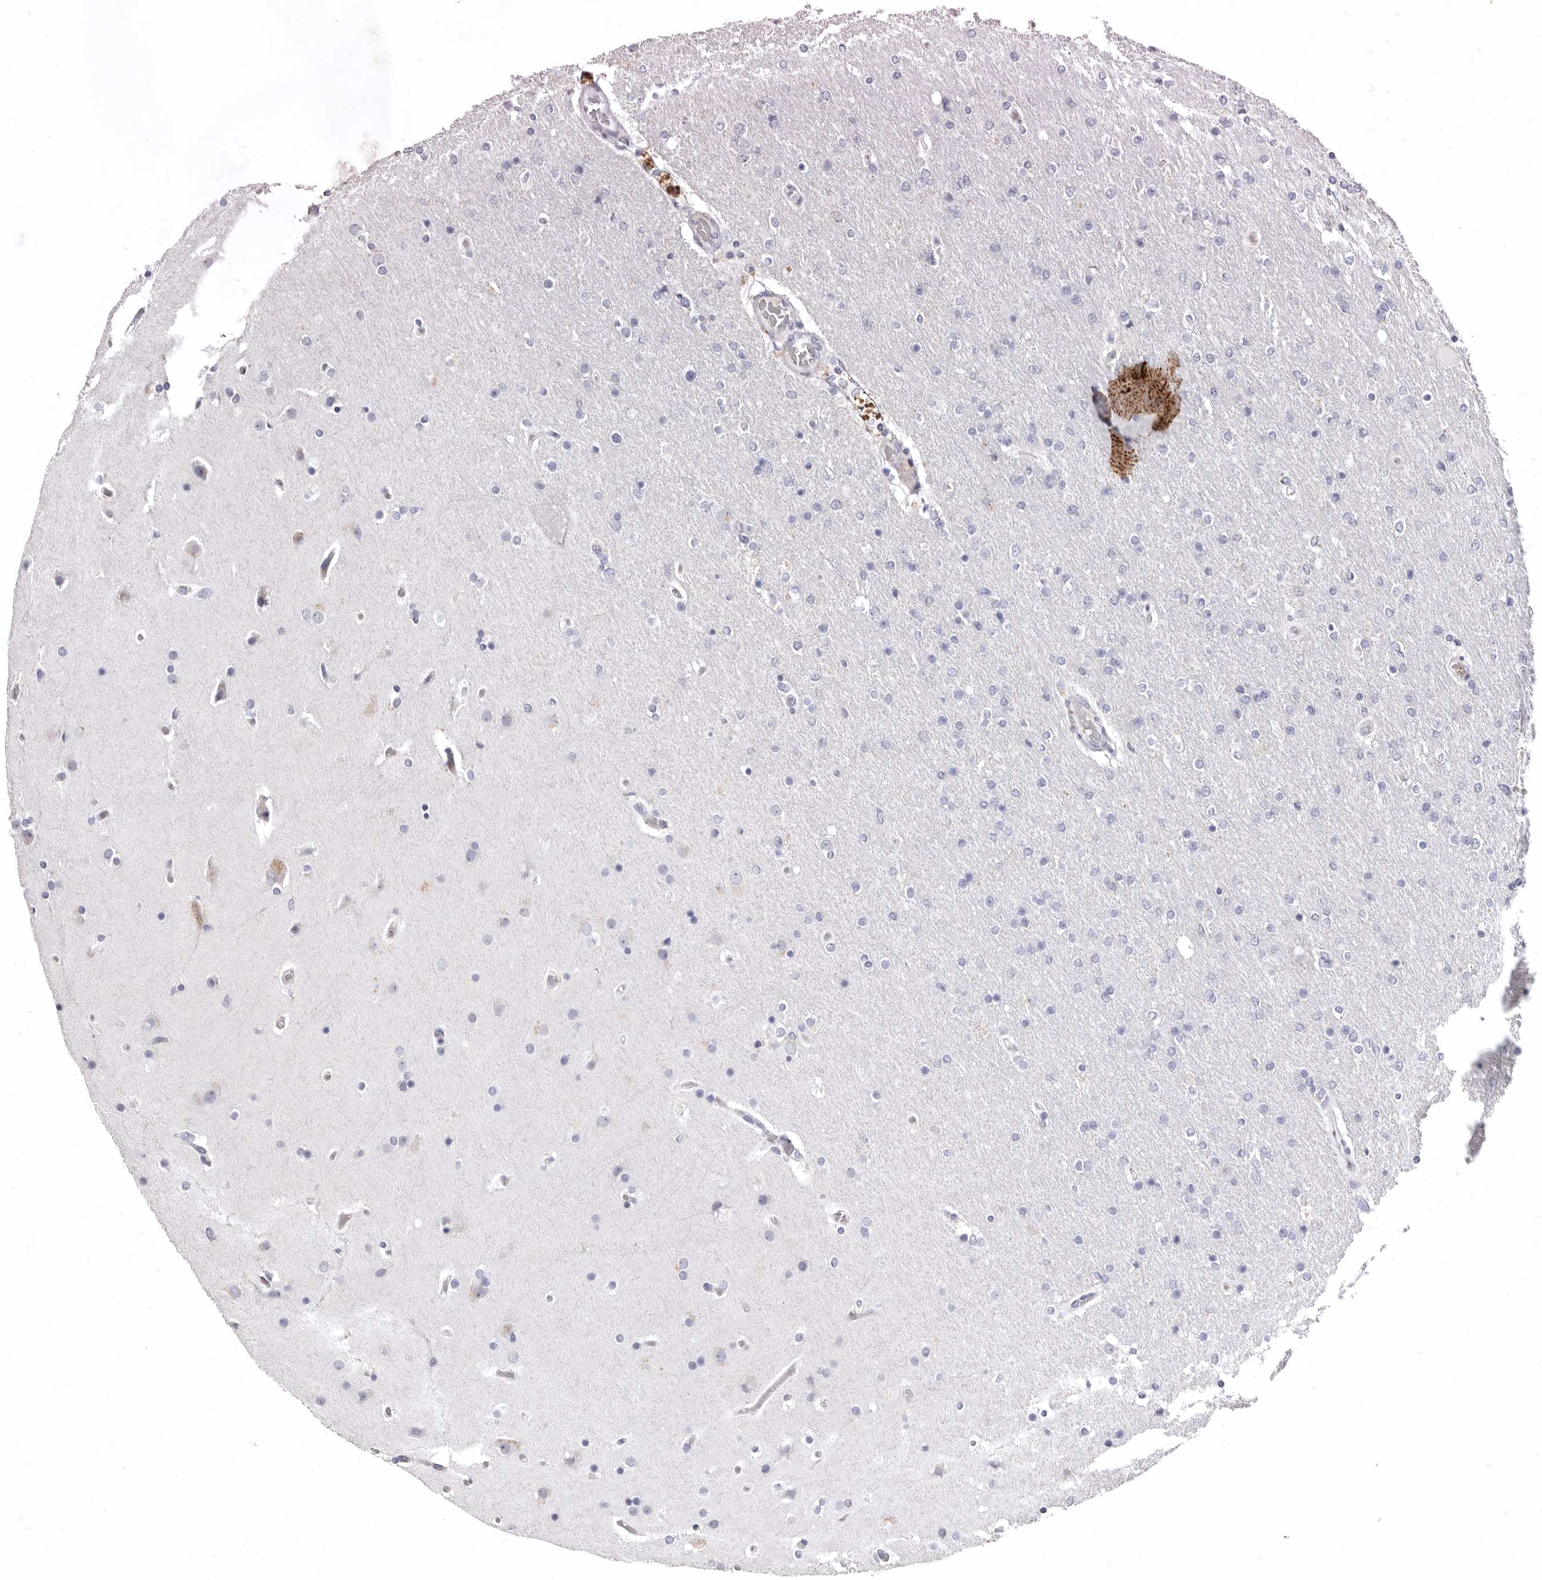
{"staining": {"intensity": "negative", "quantity": "none", "location": "none"}, "tissue": "glioma", "cell_type": "Tumor cells", "image_type": "cancer", "snomed": [{"axis": "morphology", "description": "Glioma, malignant, High grade"}, {"axis": "topography", "description": "Cerebral cortex"}], "caption": "Tumor cells show no significant staining in malignant glioma (high-grade).", "gene": "AIDA", "patient": {"sex": "female", "age": 36}}